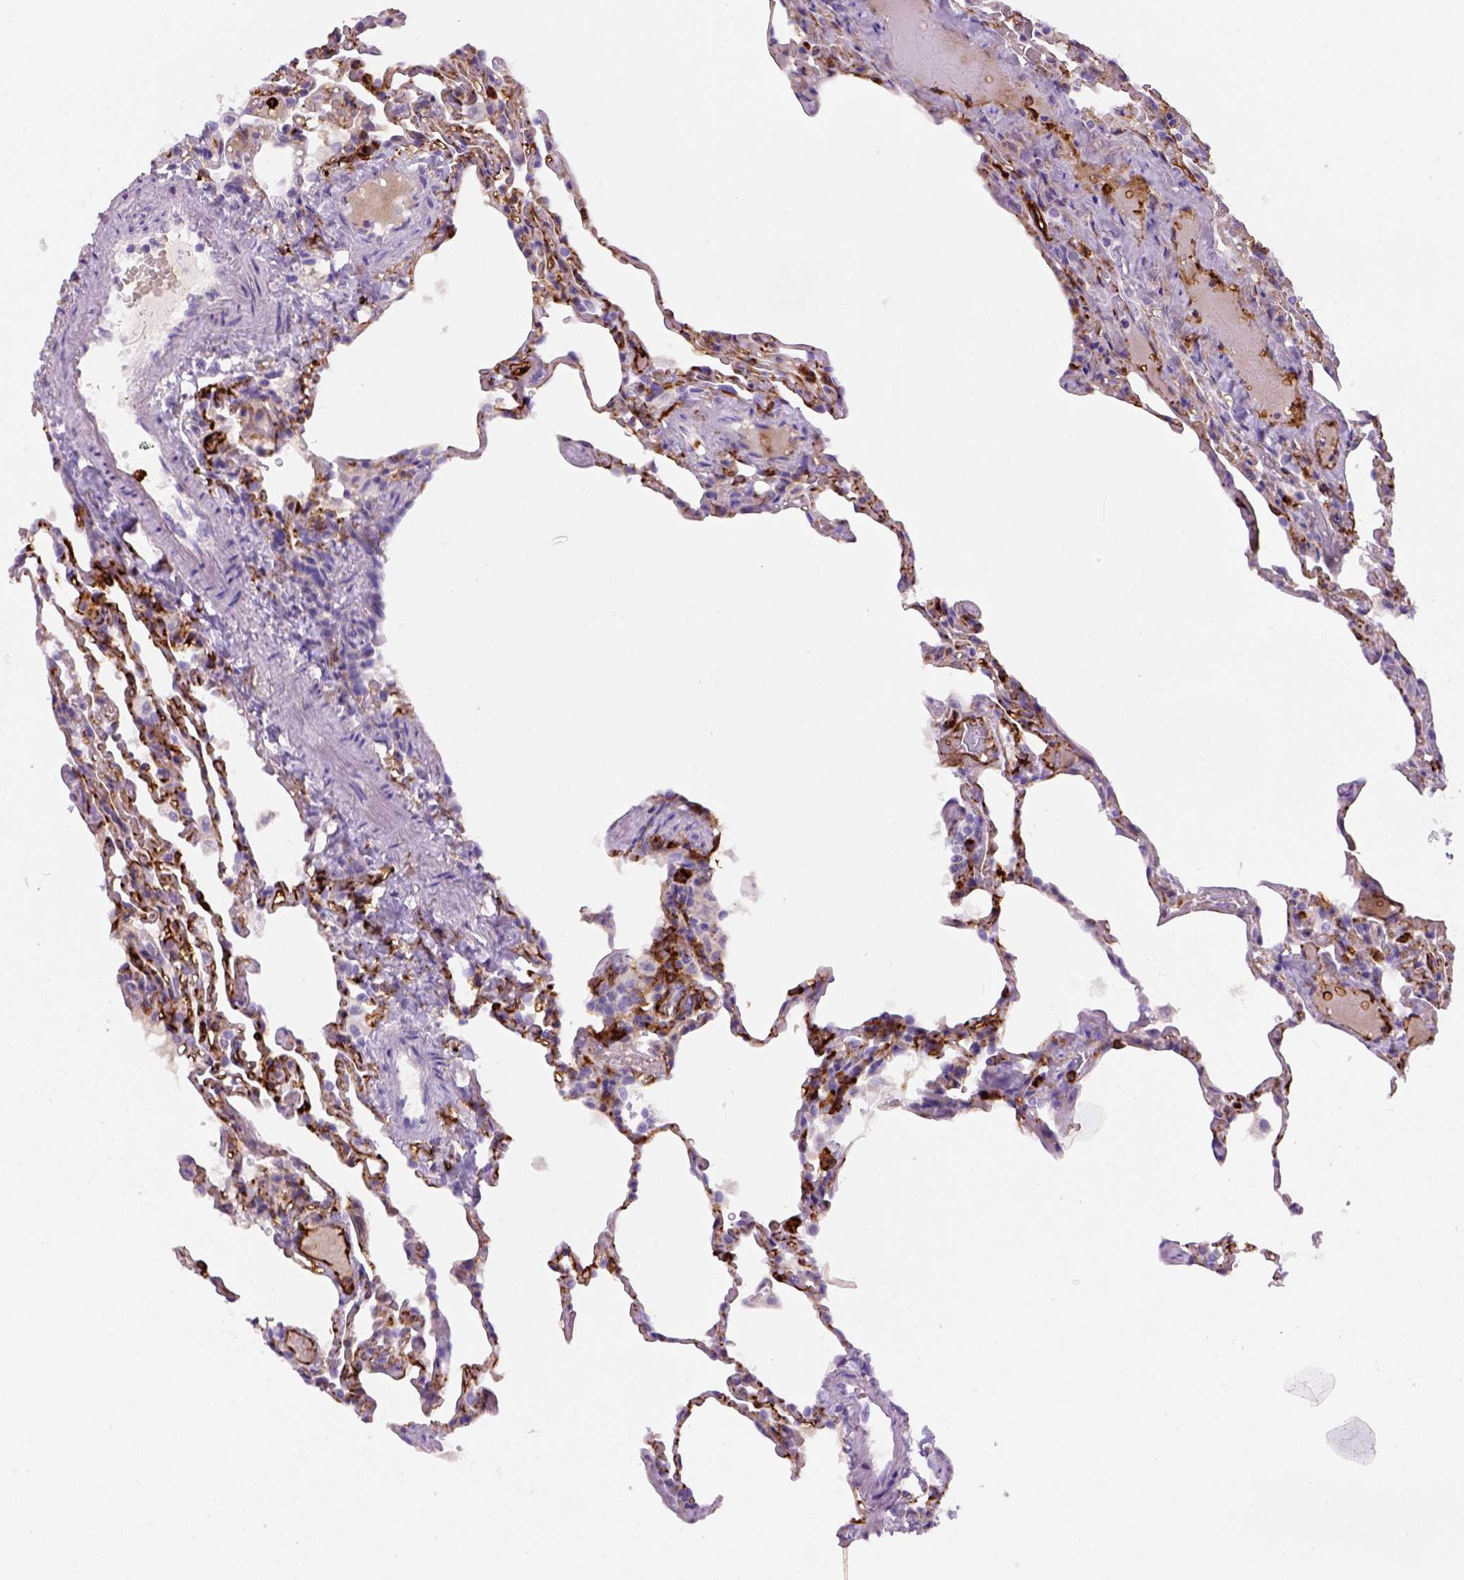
{"staining": {"intensity": "negative", "quantity": "none", "location": "none"}, "tissue": "lung", "cell_type": "Alveolar cells", "image_type": "normal", "snomed": [{"axis": "morphology", "description": "Normal tissue, NOS"}, {"axis": "topography", "description": "Lung"}], "caption": "The immunohistochemistry (IHC) histopathology image has no significant positivity in alveolar cells of lung.", "gene": "CD14", "patient": {"sex": "female", "age": 43}}